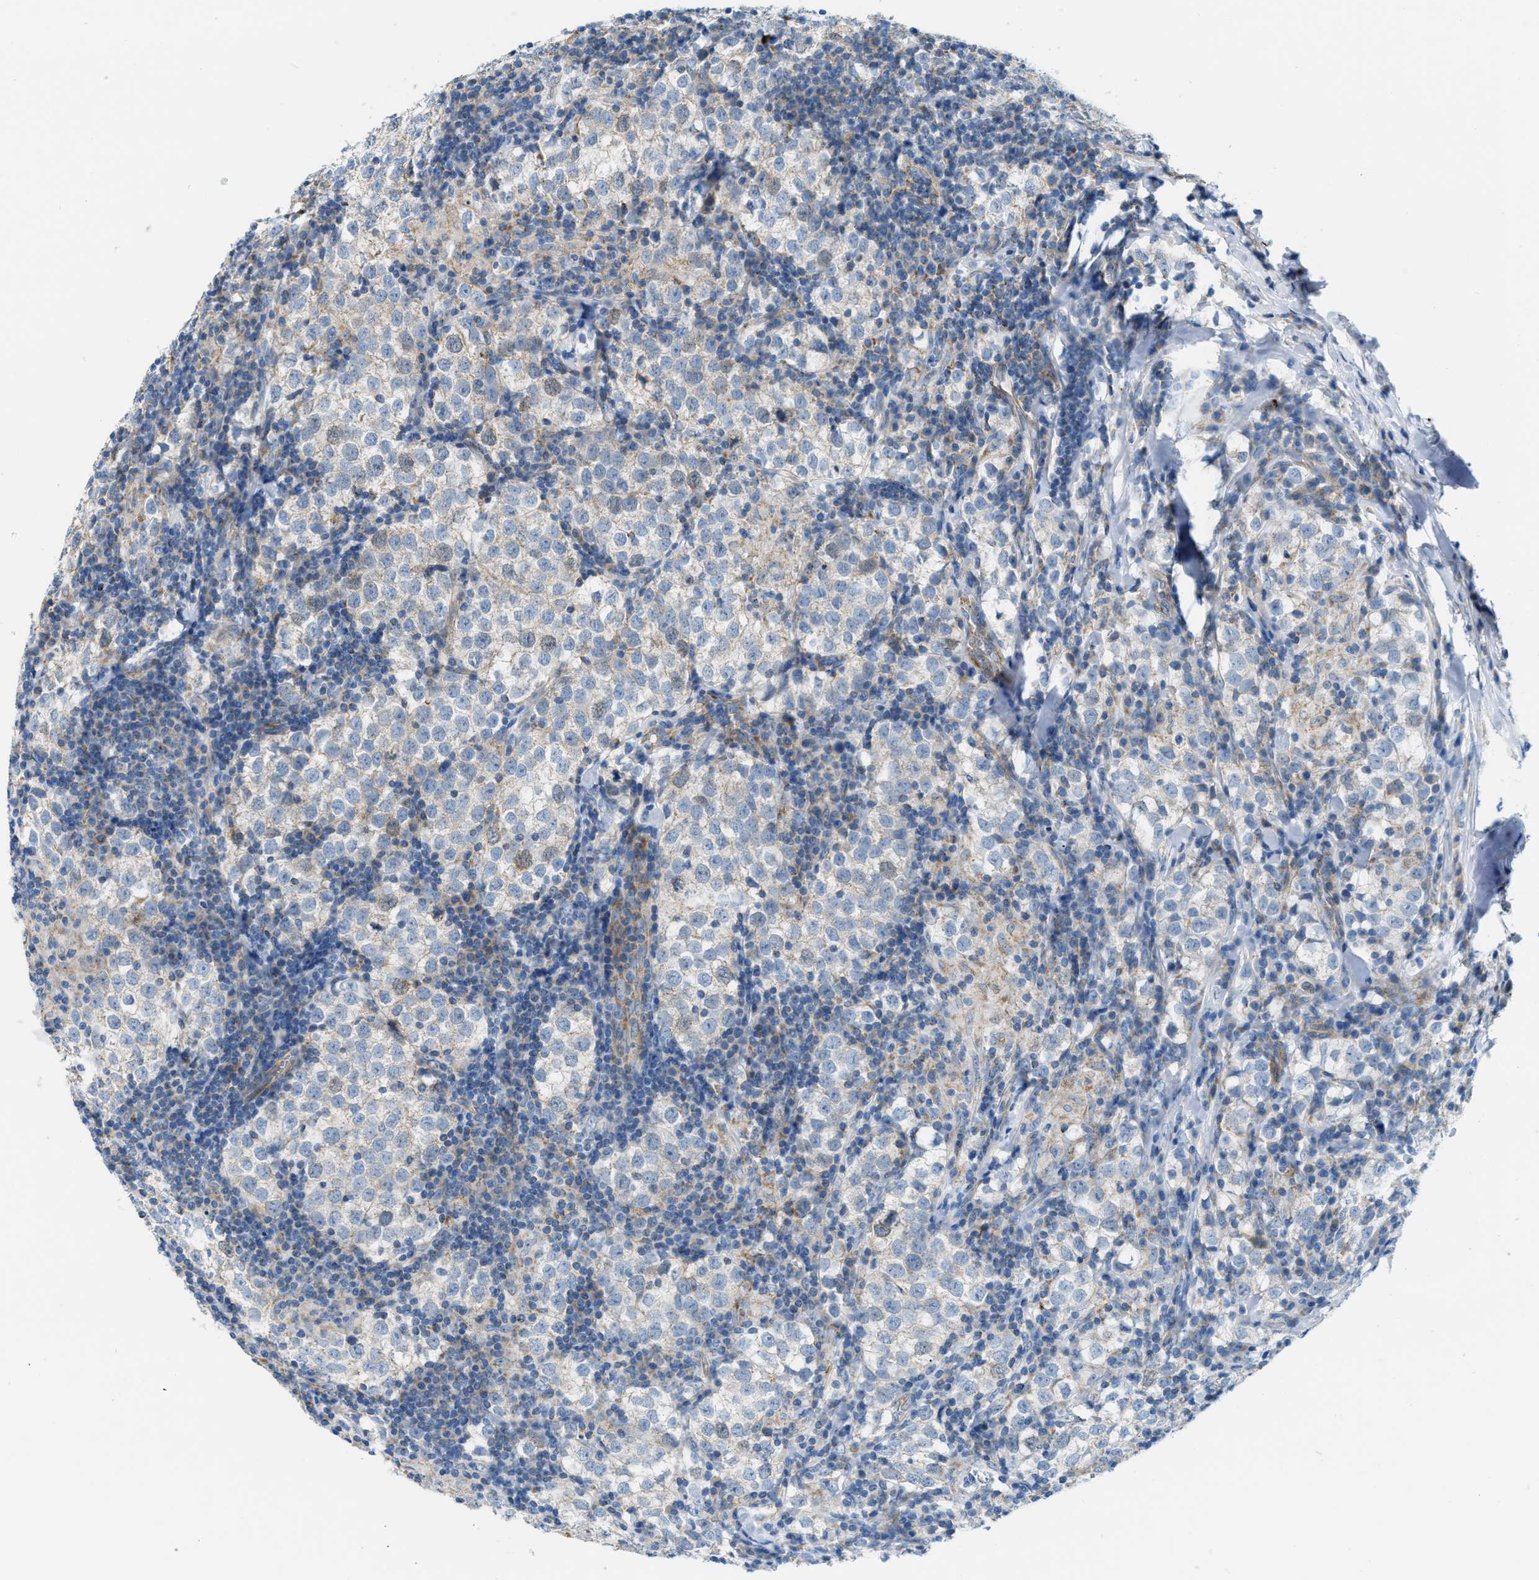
{"staining": {"intensity": "weak", "quantity": "<25%", "location": "cytoplasmic/membranous"}, "tissue": "testis cancer", "cell_type": "Tumor cells", "image_type": "cancer", "snomed": [{"axis": "morphology", "description": "Seminoma, NOS"}, {"axis": "morphology", "description": "Carcinoma, Embryonal, NOS"}, {"axis": "topography", "description": "Testis"}], "caption": "Immunohistochemical staining of human testis cancer exhibits no significant expression in tumor cells.", "gene": "JADE1", "patient": {"sex": "male", "age": 36}}